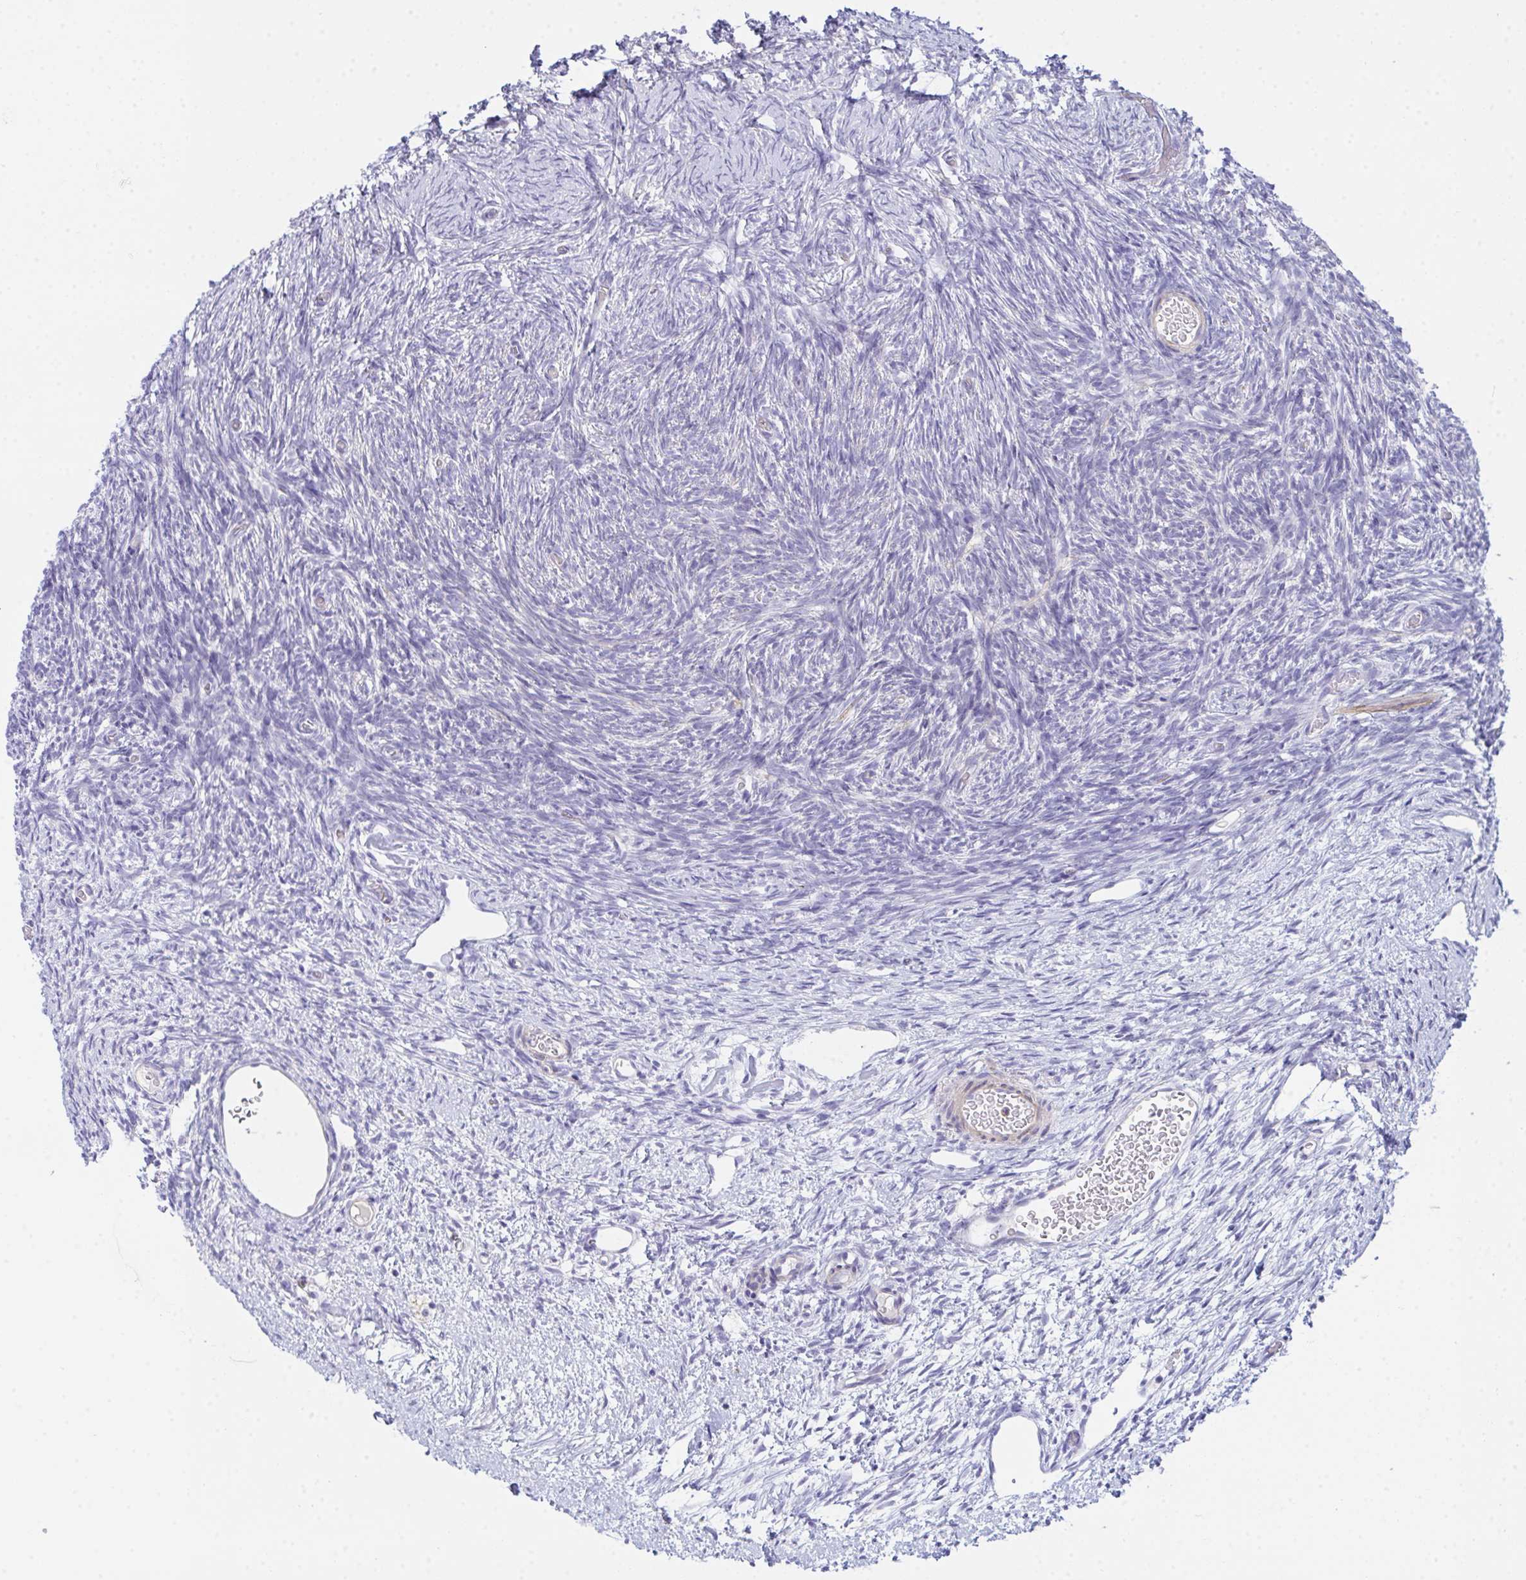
{"staining": {"intensity": "negative", "quantity": "none", "location": "none"}, "tissue": "ovary", "cell_type": "Follicle cells", "image_type": "normal", "snomed": [{"axis": "morphology", "description": "Normal tissue, NOS"}, {"axis": "topography", "description": "Ovary"}], "caption": "Immunohistochemistry image of unremarkable ovary: ovary stained with DAB displays no significant protein expression in follicle cells.", "gene": "CEP170B", "patient": {"sex": "female", "age": 39}}